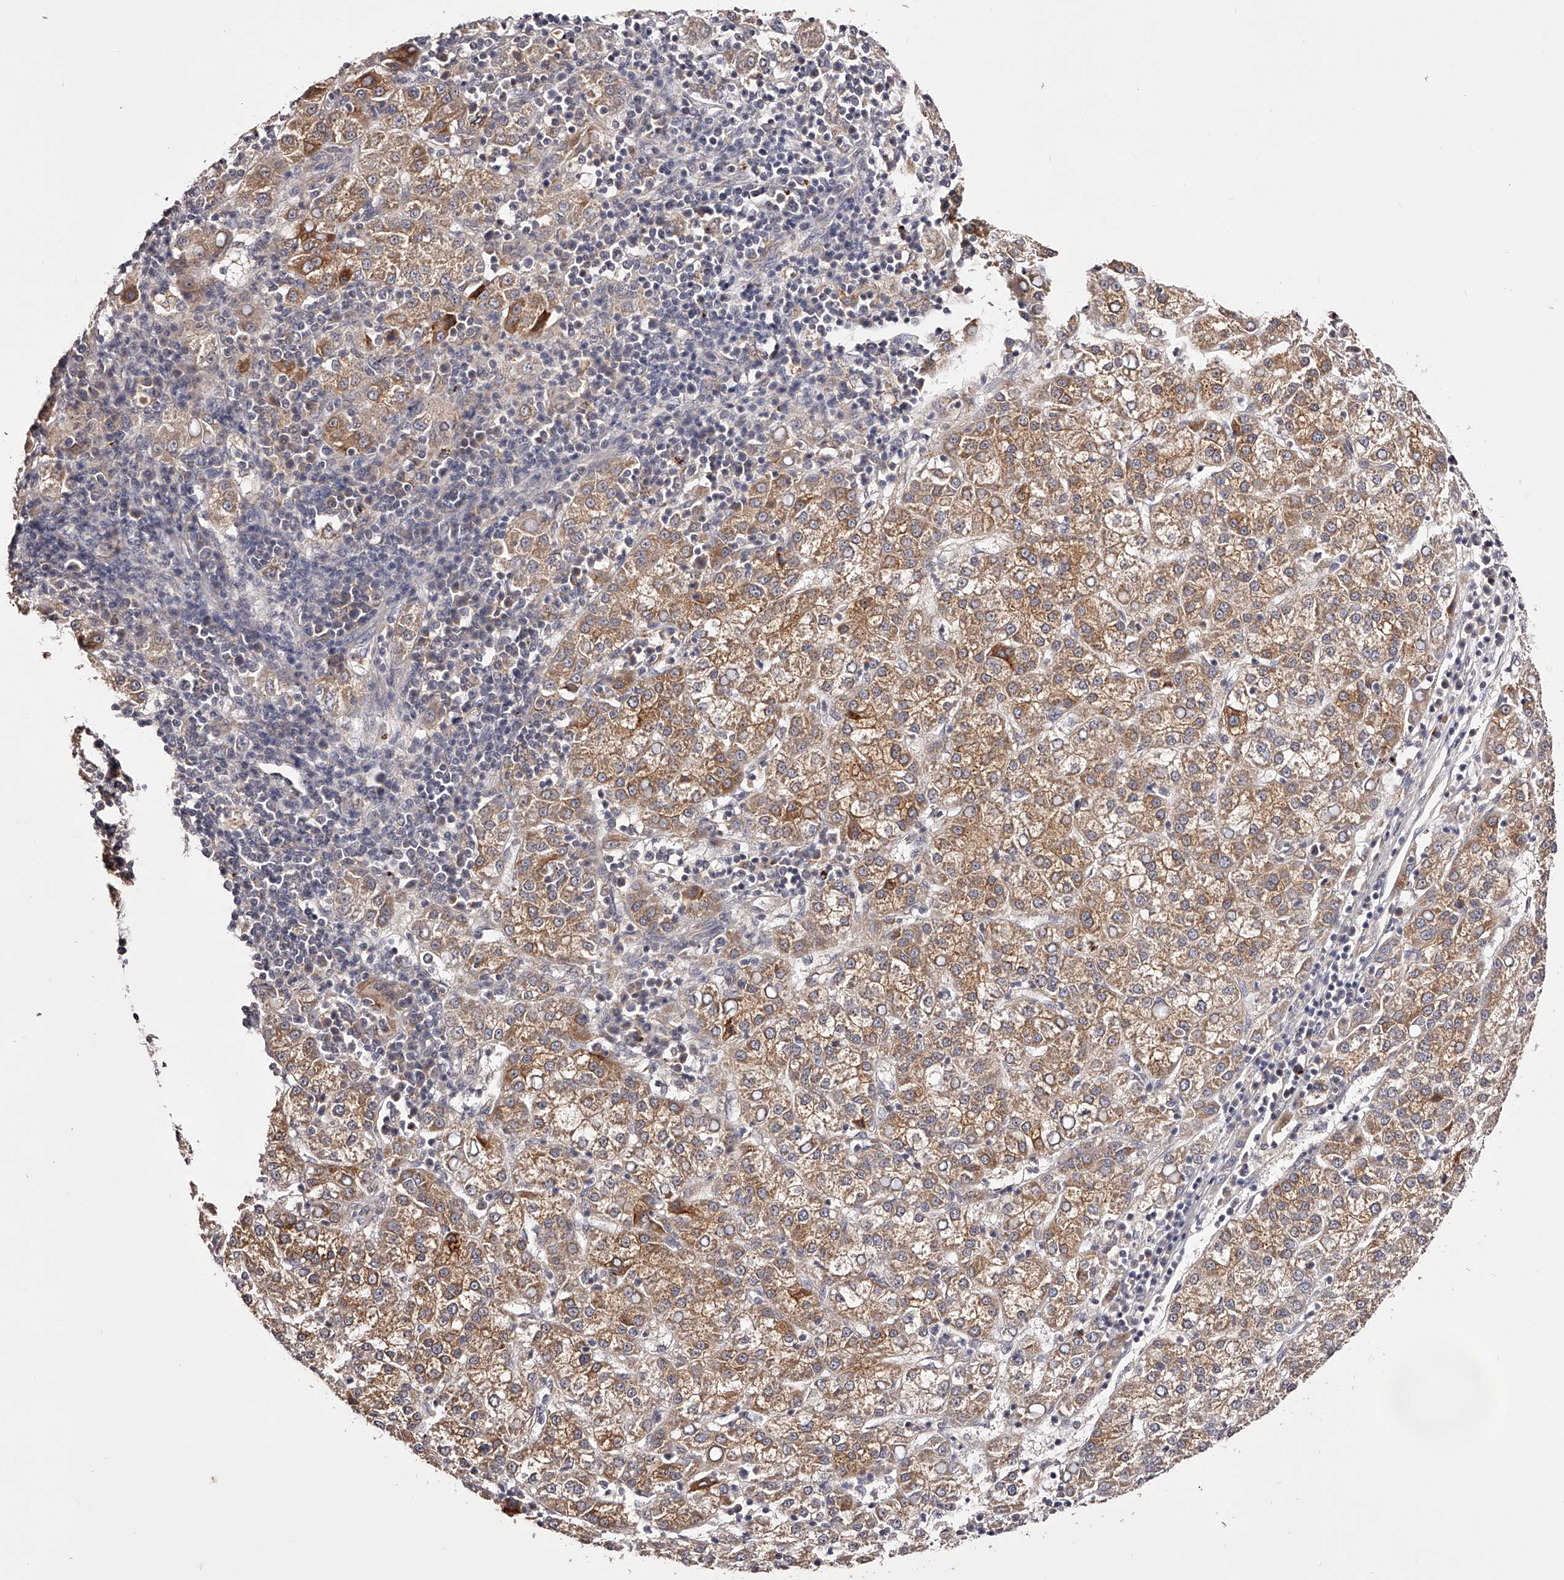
{"staining": {"intensity": "moderate", "quantity": ">75%", "location": "cytoplasmic/membranous"}, "tissue": "liver cancer", "cell_type": "Tumor cells", "image_type": "cancer", "snomed": [{"axis": "morphology", "description": "Carcinoma, Hepatocellular, NOS"}, {"axis": "topography", "description": "Liver"}], "caption": "Hepatocellular carcinoma (liver) stained with a protein marker exhibits moderate staining in tumor cells.", "gene": "ODF2L", "patient": {"sex": "female", "age": 58}}